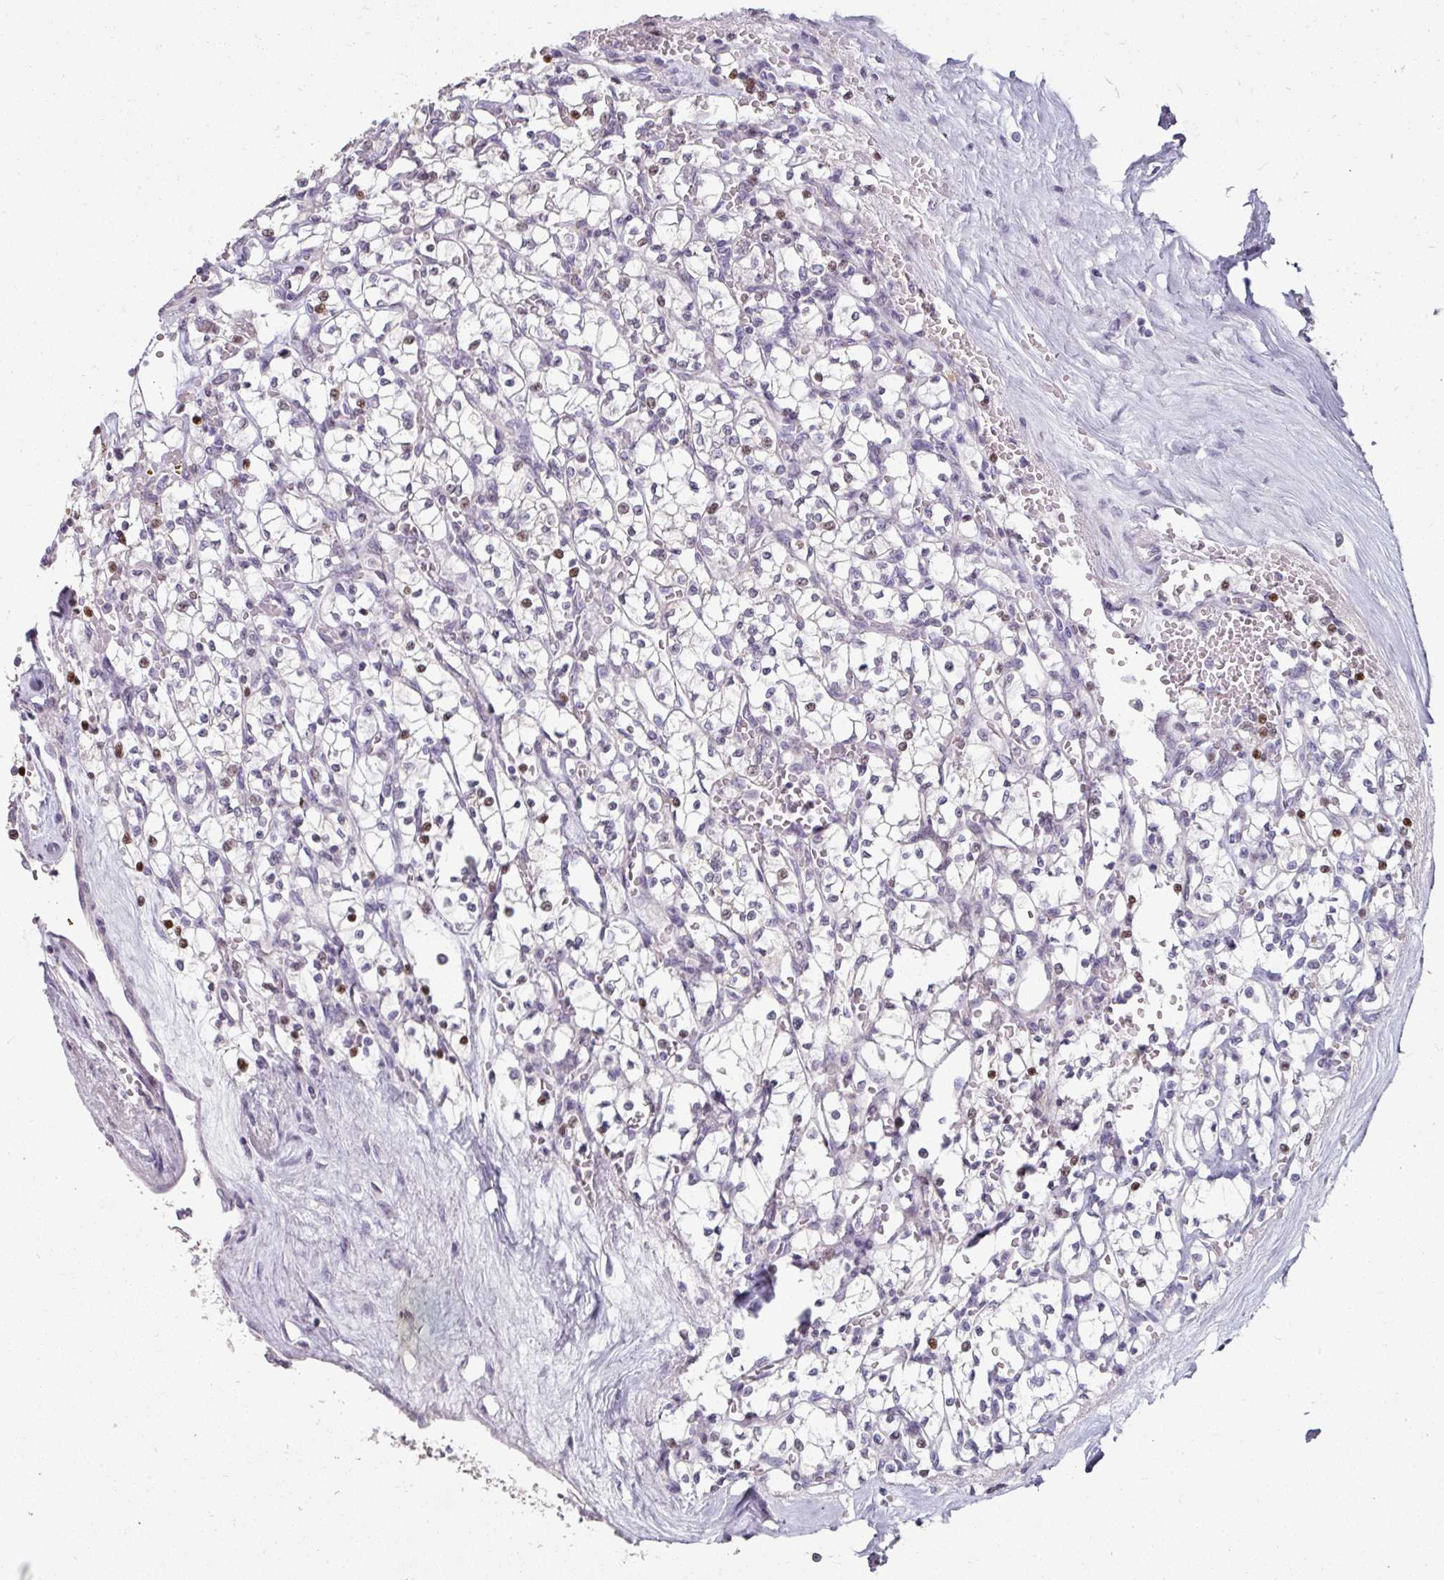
{"staining": {"intensity": "weak", "quantity": "<25%", "location": "nuclear"}, "tissue": "renal cancer", "cell_type": "Tumor cells", "image_type": "cancer", "snomed": [{"axis": "morphology", "description": "Adenocarcinoma, NOS"}, {"axis": "topography", "description": "Kidney"}], "caption": "Renal cancer (adenocarcinoma) stained for a protein using immunohistochemistry (IHC) shows no expression tumor cells.", "gene": "GTF2H3", "patient": {"sex": "female", "age": 64}}